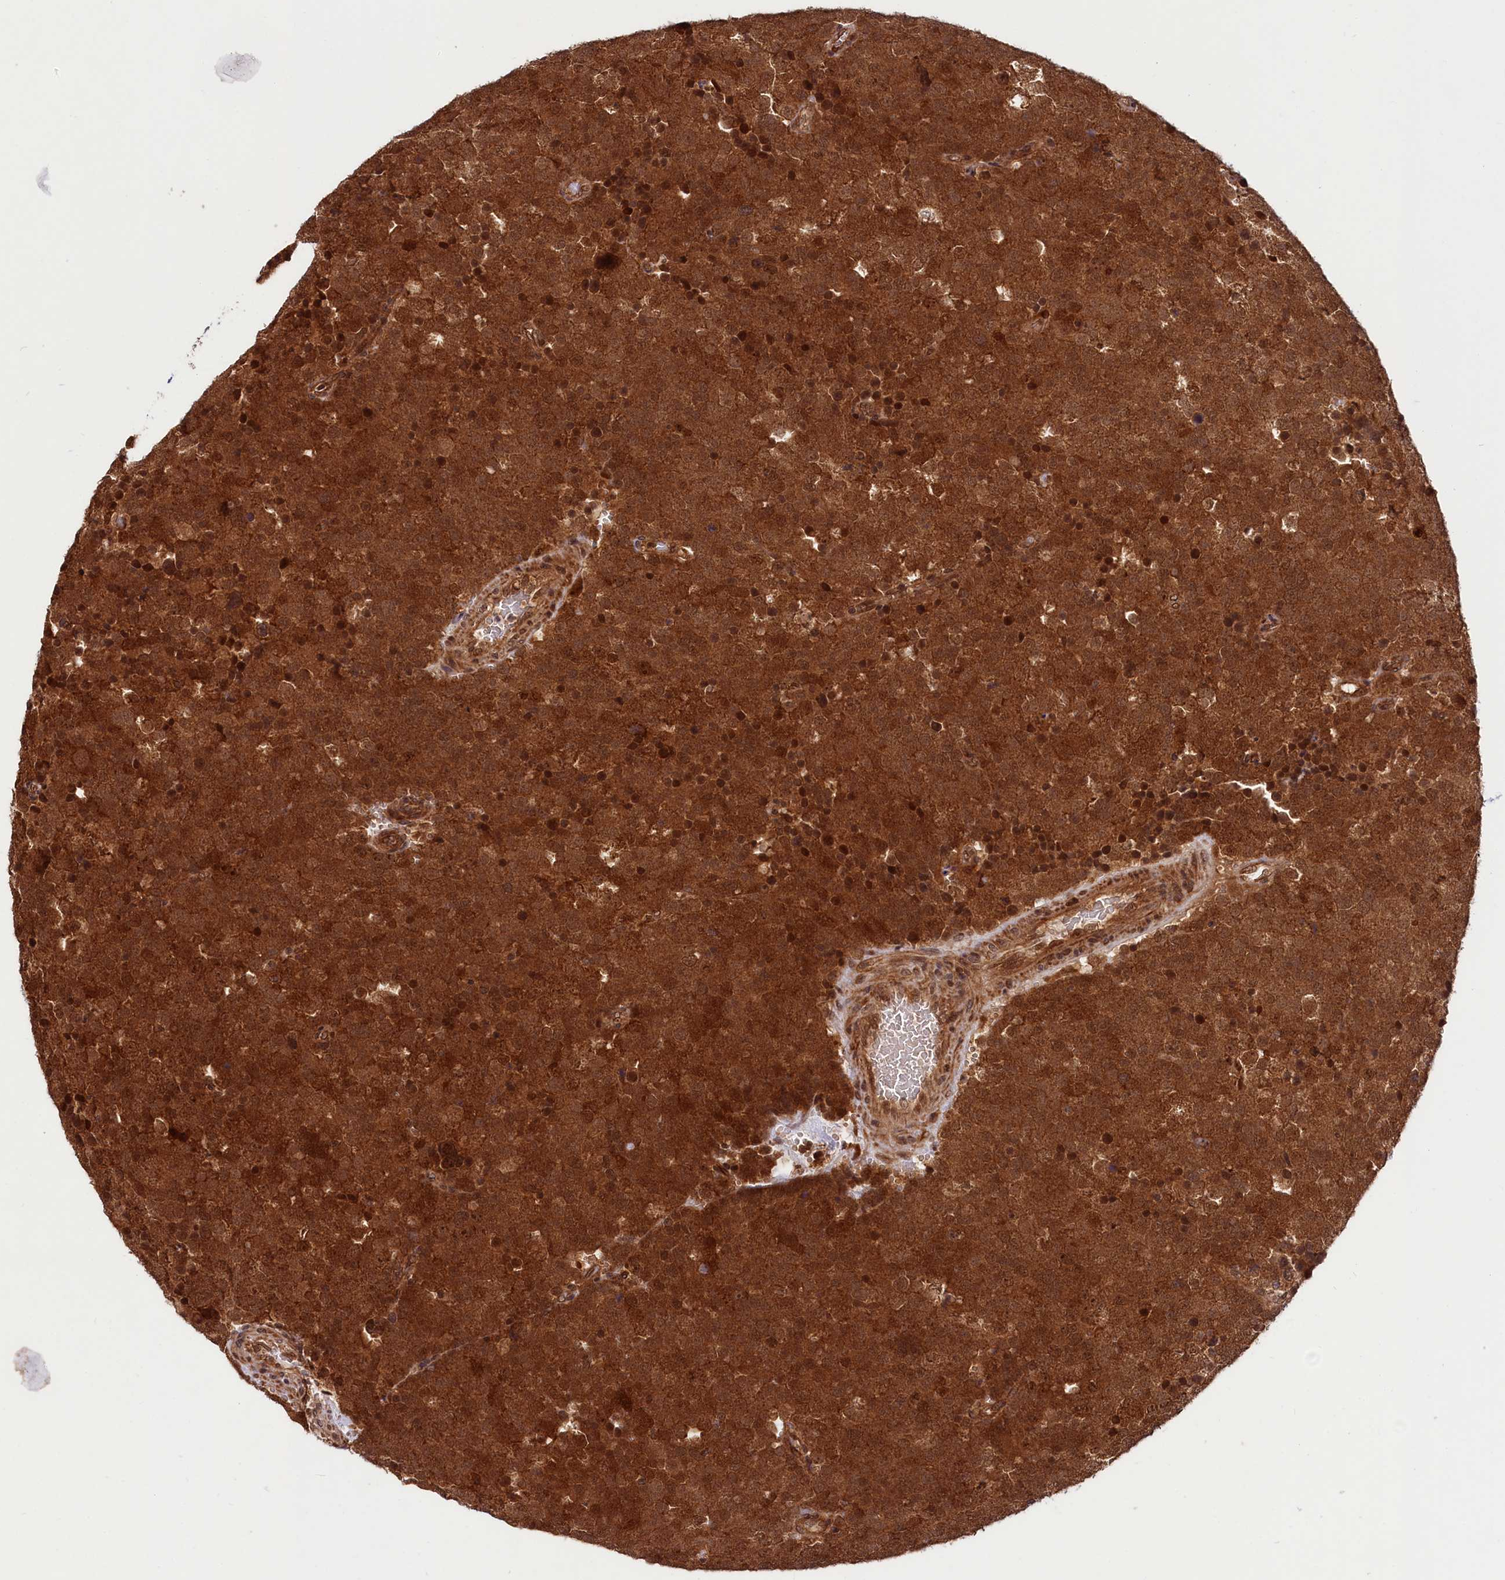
{"staining": {"intensity": "strong", "quantity": ">75%", "location": "cytoplasmic/membranous"}, "tissue": "testis cancer", "cell_type": "Tumor cells", "image_type": "cancer", "snomed": [{"axis": "morphology", "description": "Seminoma, NOS"}, {"axis": "topography", "description": "Testis"}], "caption": "Immunohistochemistry photomicrograph of testis cancer (seminoma) stained for a protein (brown), which displays high levels of strong cytoplasmic/membranous positivity in about >75% of tumor cells.", "gene": "UBE3A", "patient": {"sex": "male", "age": 71}}